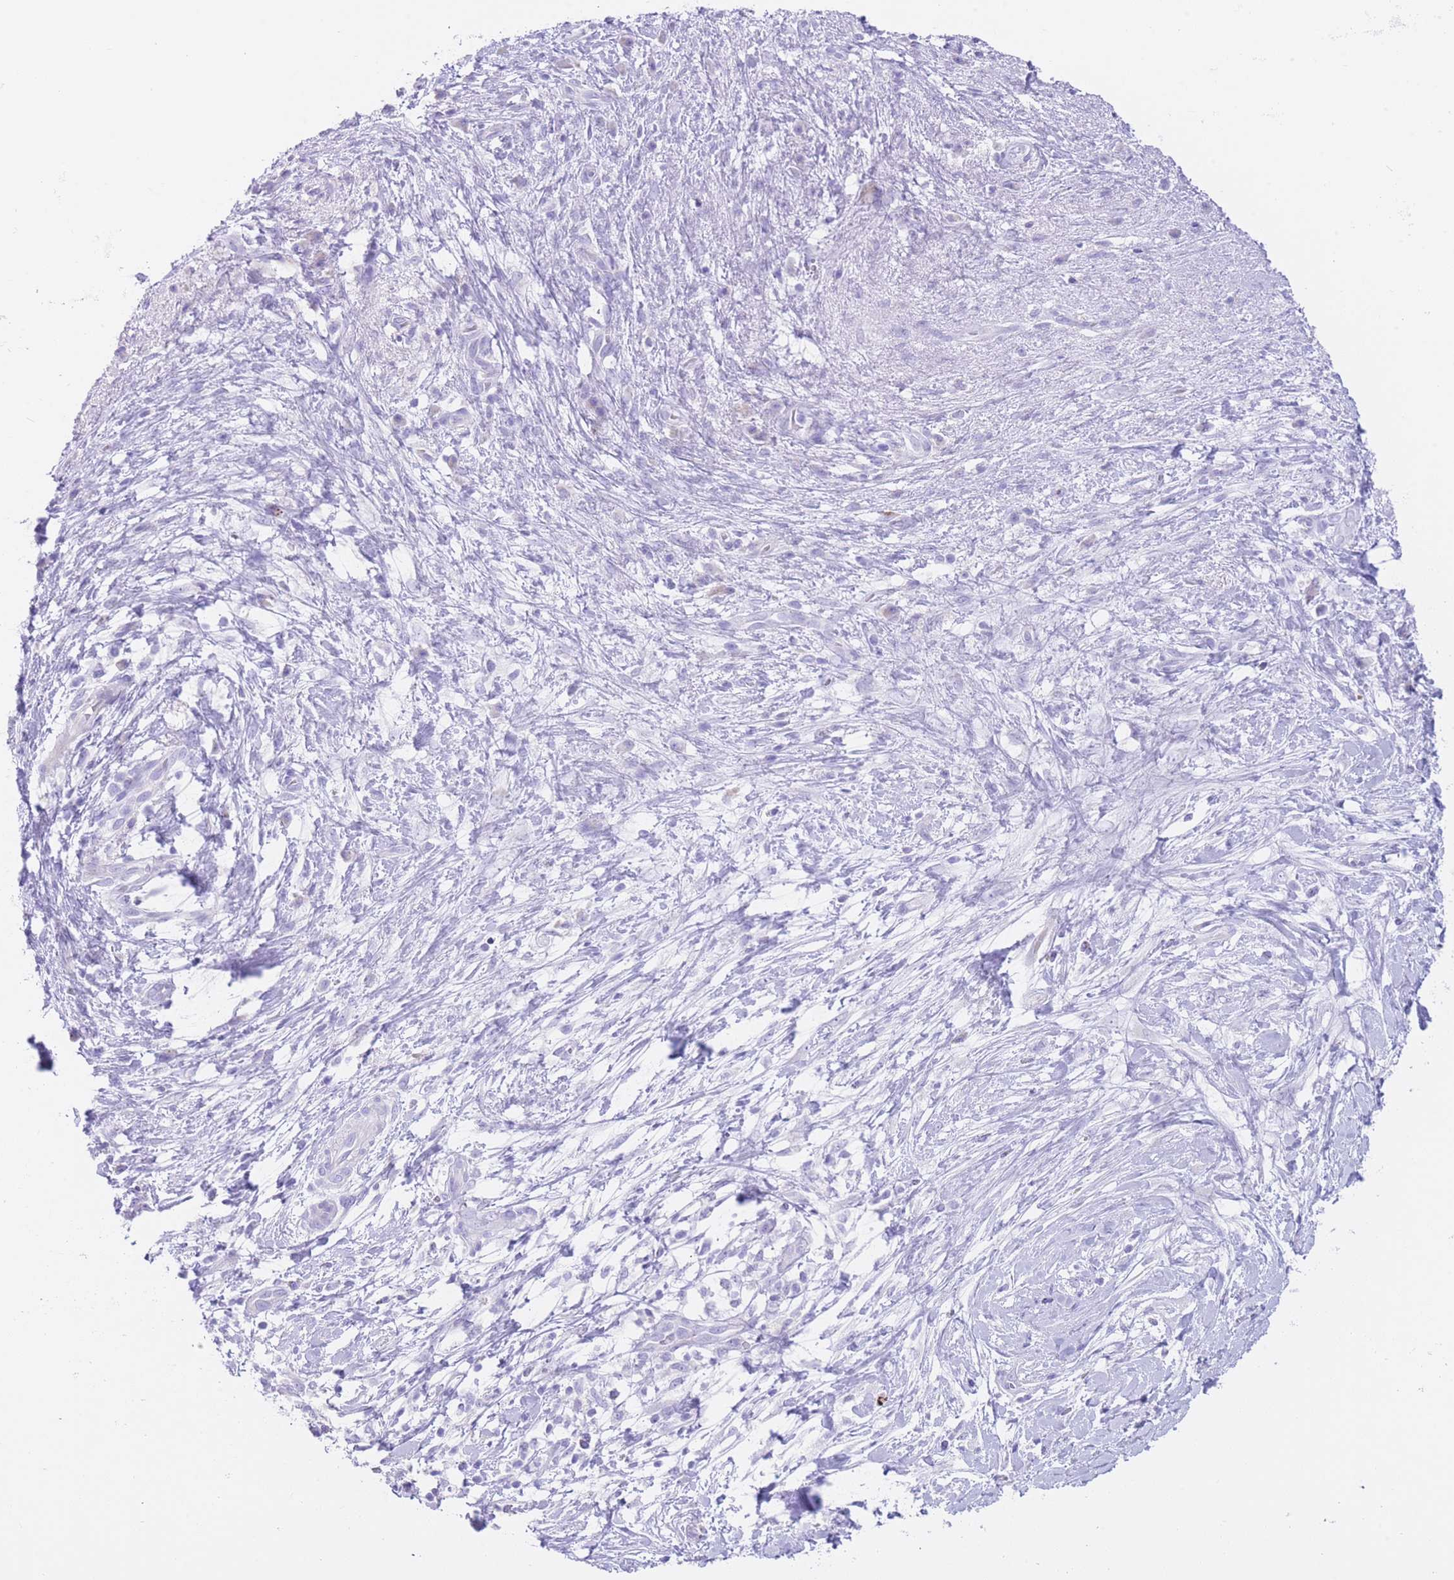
{"staining": {"intensity": "negative", "quantity": "none", "location": "none"}, "tissue": "pancreatic cancer", "cell_type": "Tumor cells", "image_type": "cancer", "snomed": [{"axis": "morphology", "description": "Adenocarcinoma, NOS"}, {"axis": "topography", "description": "Pancreas"}], "caption": "Pancreatic cancer stained for a protein using immunohistochemistry displays no positivity tumor cells.", "gene": "QTRT1", "patient": {"sex": "female", "age": 72}}